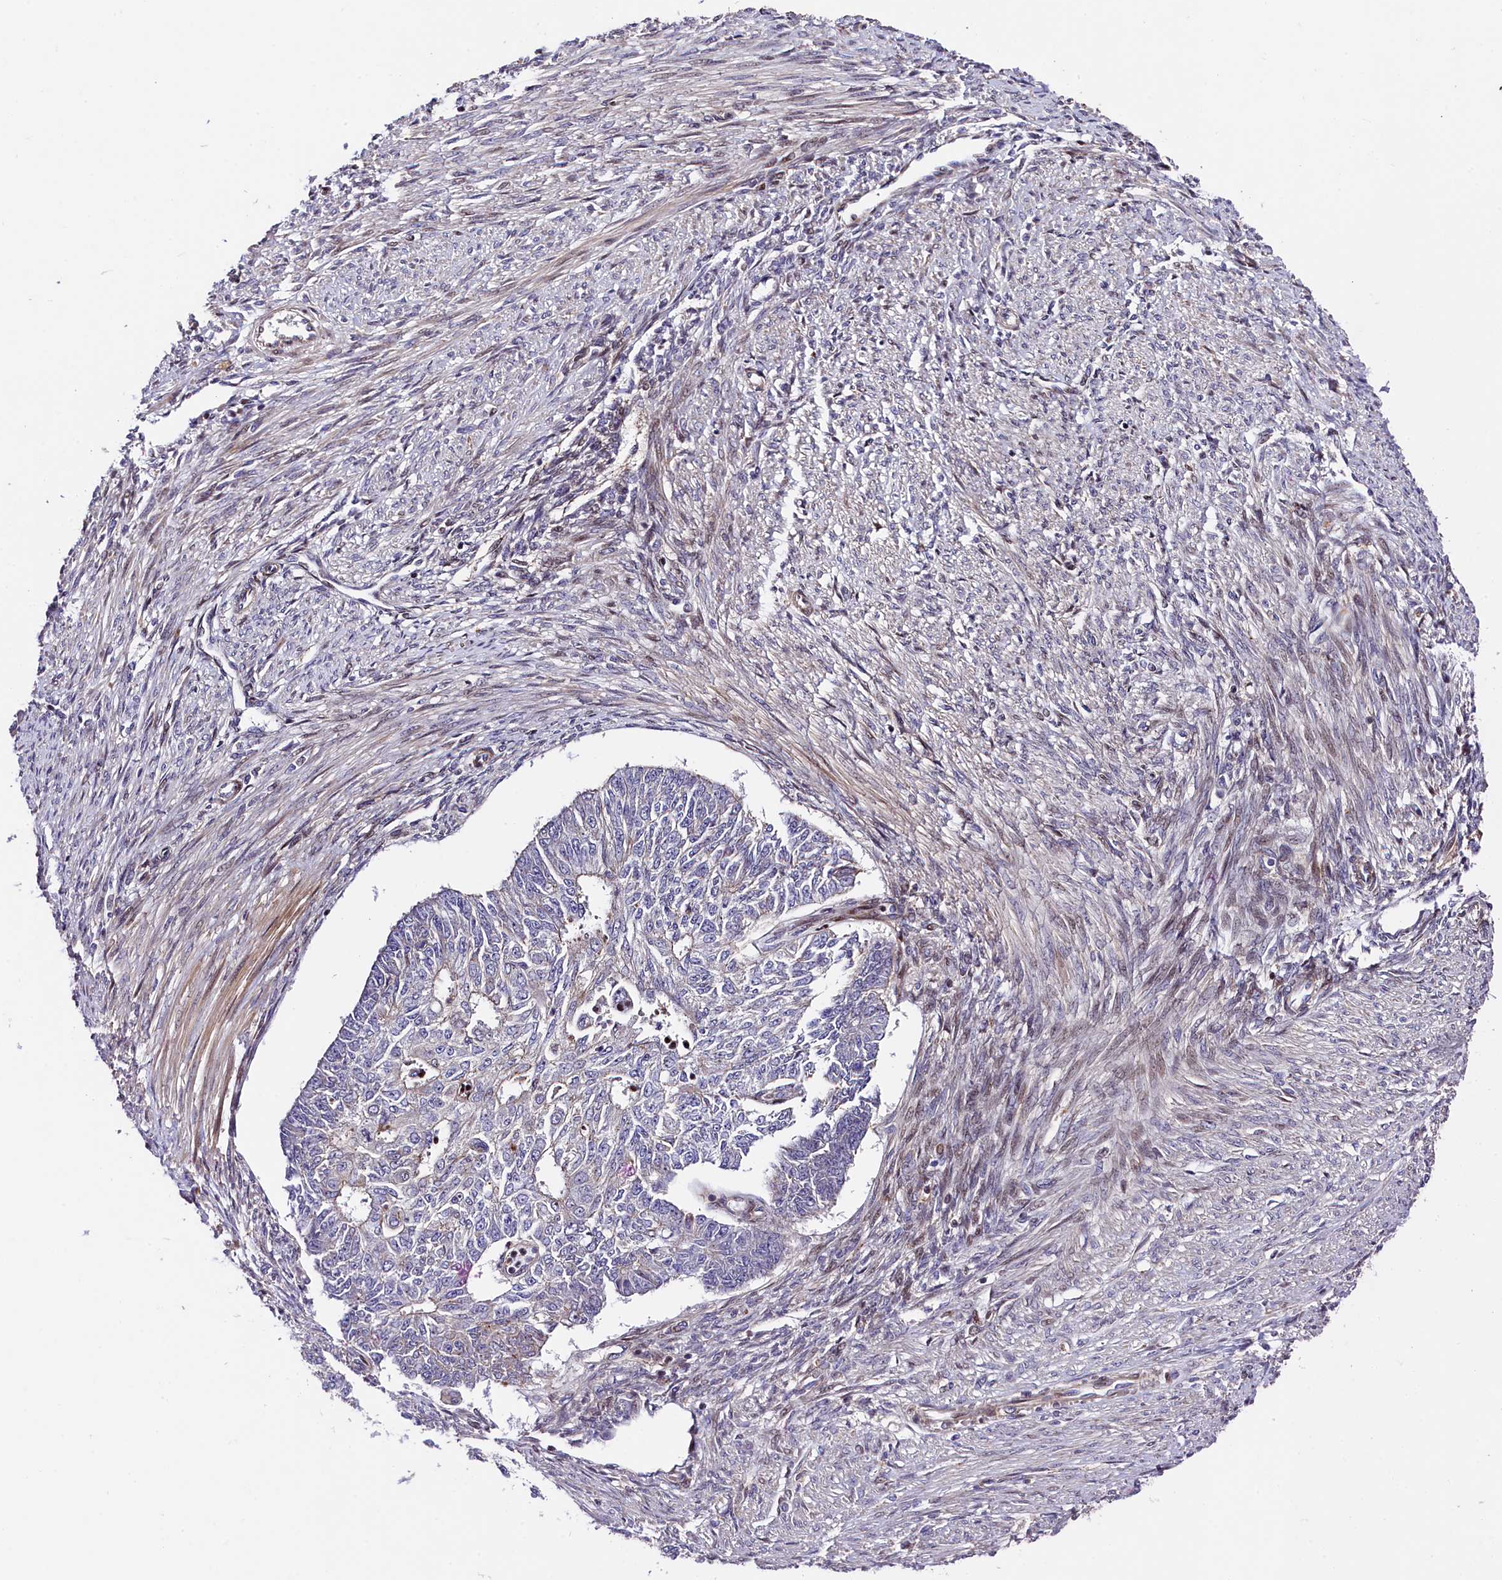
{"staining": {"intensity": "negative", "quantity": "none", "location": "none"}, "tissue": "endometrial cancer", "cell_type": "Tumor cells", "image_type": "cancer", "snomed": [{"axis": "morphology", "description": "Adenocarcinoma, NOS"}, {"axis": "topography", "description": "Endometrium"}], "caption": "Endometrial cancer (adenocarcinoma) was stained to show a protein in brown. There is no significant positivity in tumor cells. The staining was performed using DAB (3,3'-diaminobenzidine) to visualize the protein expression in brown, while the nuclei were stained in blue with hematoxylin (Magnification: 20x).", "gene": "TGDS", "patient": {"sex": "female", "age": 32}}